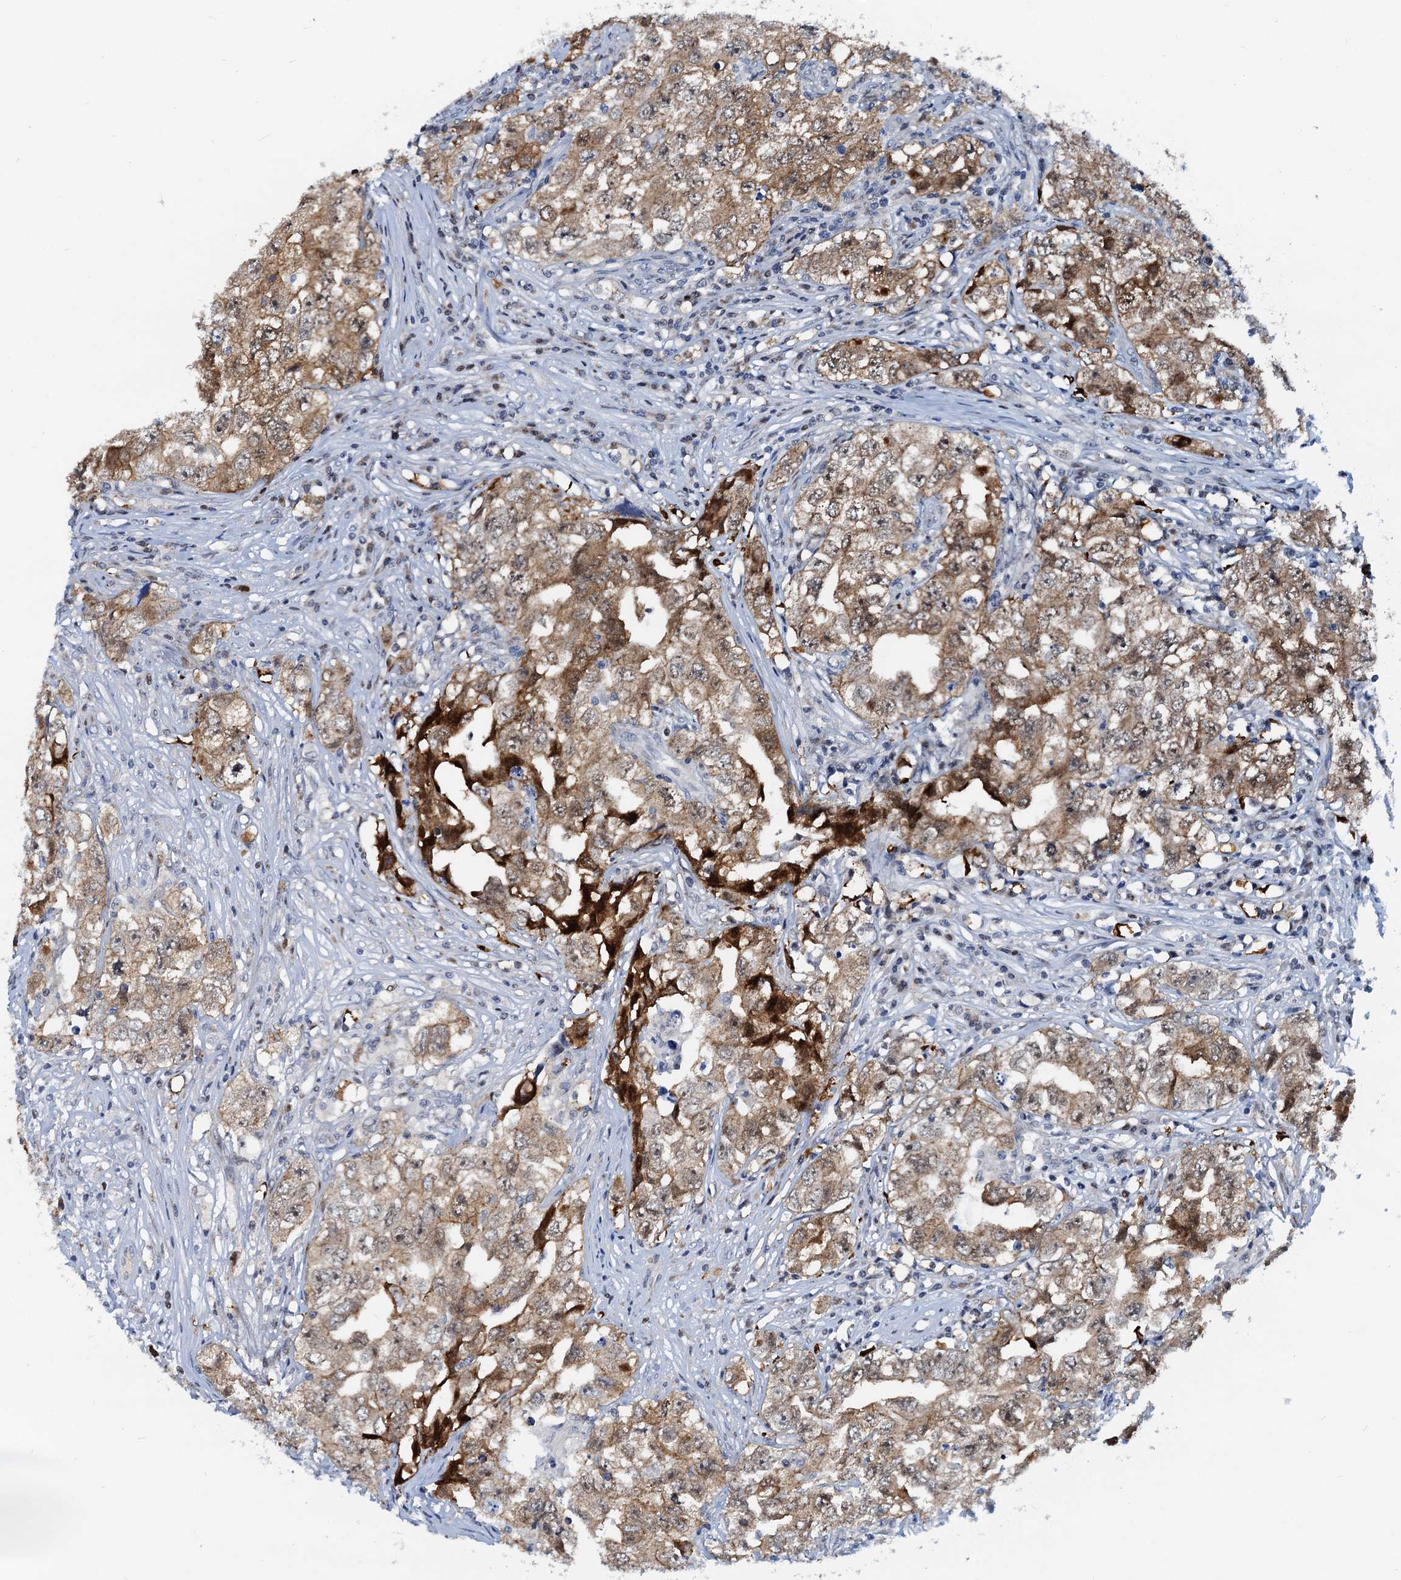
{"staining": {"intensity": "moderate", "quantity": ">75%", "location": "cytoplasmic/membranous"}, "tissue": "testis cancer", "cell_type": "Tumor cells", "image_type": "cancer", "snomed": [{"axis": "morphology", "description": "Seminoma, NOS"}, {"axis": "morphology", "description": "Carcinoma, Embryonal, NOS"}, {"axis": "topography", "description": "Testis"}], "caption": "Immunohistochemistry (DAB (3,3'-diaminobenzidine)) staining of testis cancer exhibits moderate cytoplasmic/membranous protein staining in approximately >75% of tumor cells. Using DAB (3,3'-diaminobenzidine) (brown) and hematoxylin (blue) stains, captured at high magnification using brightfield microscopy.", "gene": "PTGES3", "patient": {"sex": "male", "age": 43}}